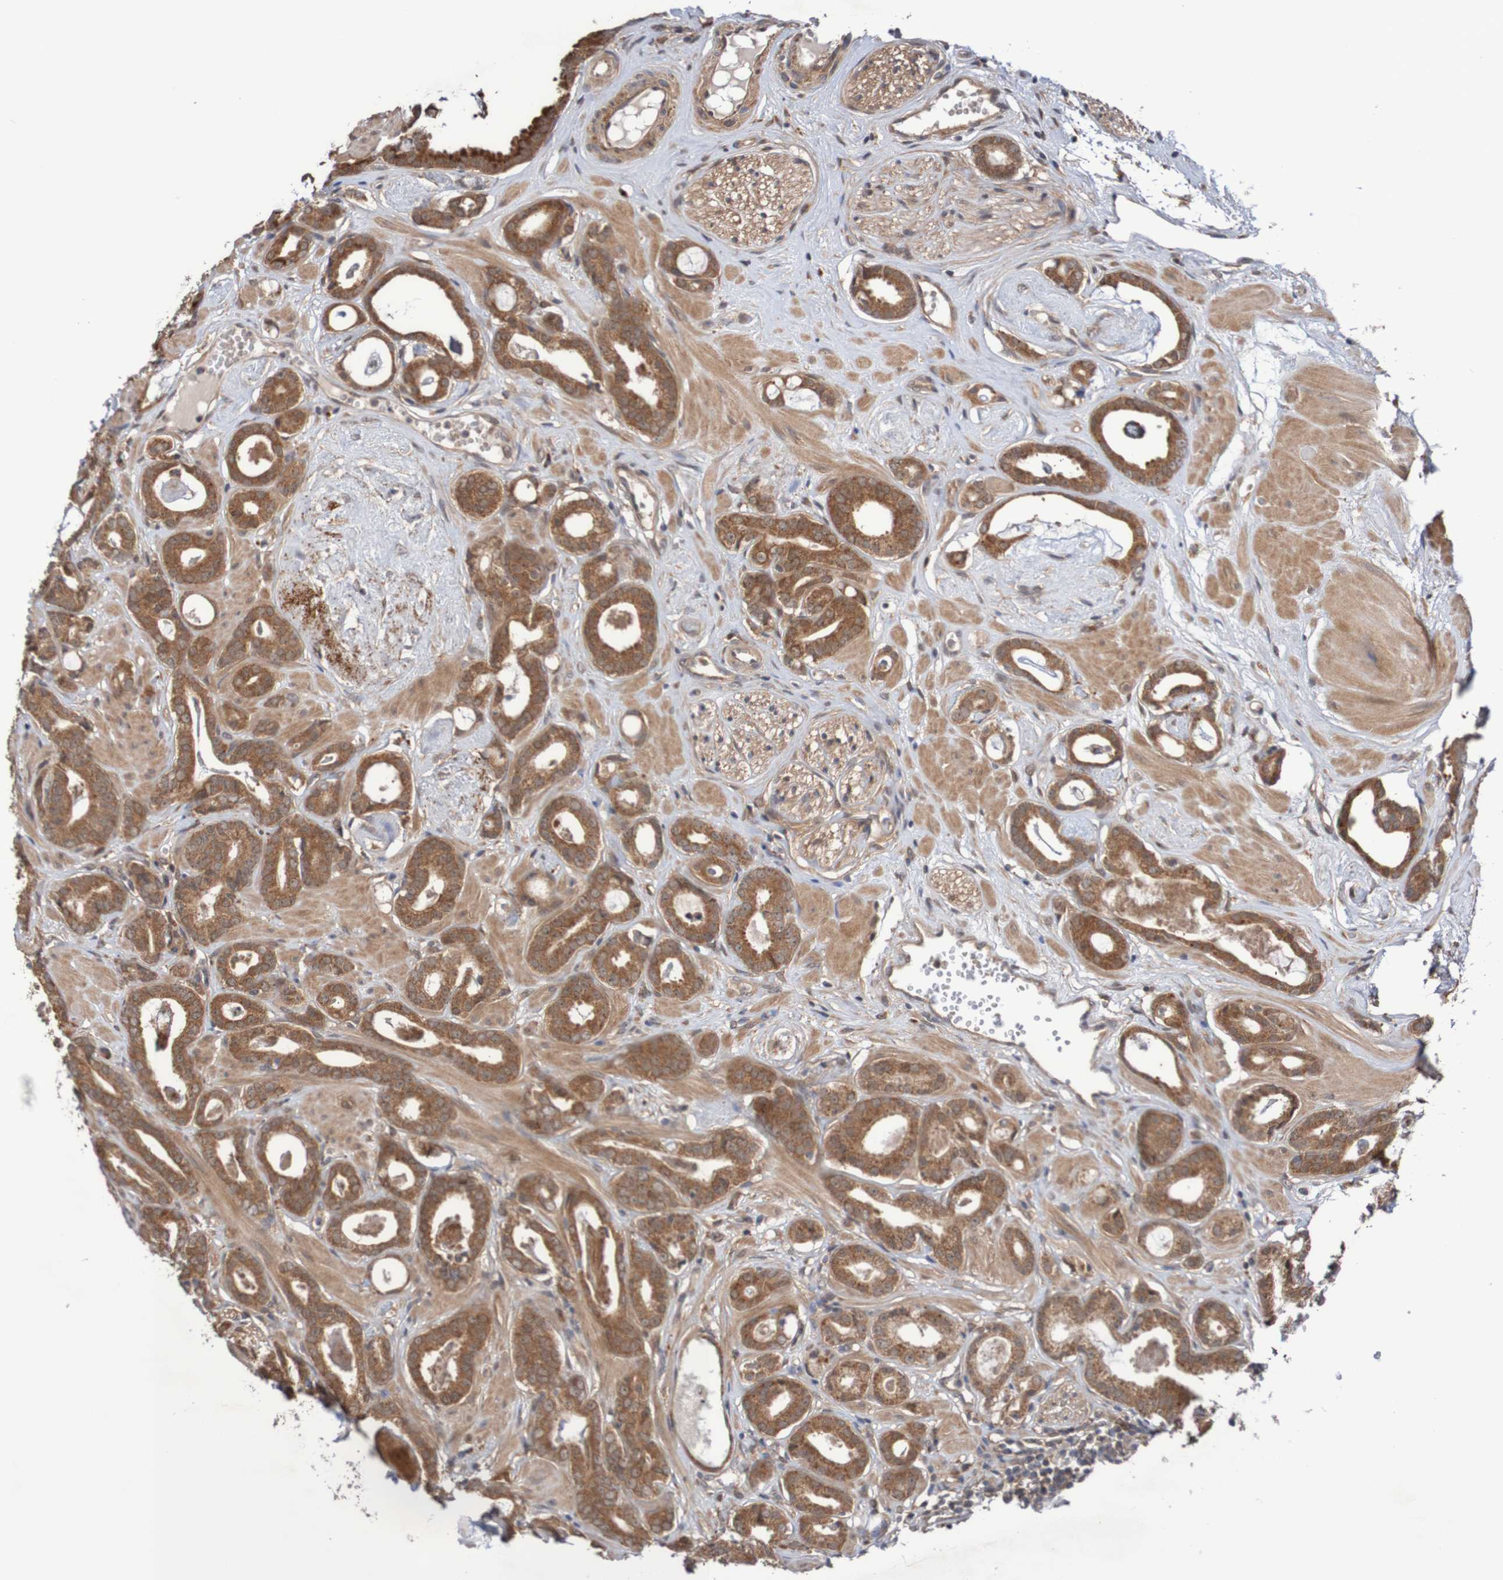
{"staining": {"intensity": "moderate", "quantity": ">75%", "location": "cytoplasmic/membranous"}, "tissue": "prostate cancer", "cell_type": "Tumor cells", "image_type": "cancer", "snomed": [{"axis": "morphology", "description": "Adenocarcinoma, Low grade"}, {"axis": "topography", "description": "Prostate"}], "caption": "Immunohistochemistry (DAB (3,3'-diaminobenzidine)) staining of human prostate low-grade adenocarcinoma exhibits moderate cytoplasmic/membranous protein positivity in about >75% of tumor cells. (DAB (3,3'-diaminobenzidine) = brown stain, brightfield microscopy at high magnification).", "gene": "PHPT1", "patient": {"sex": "male", "age": 53}}